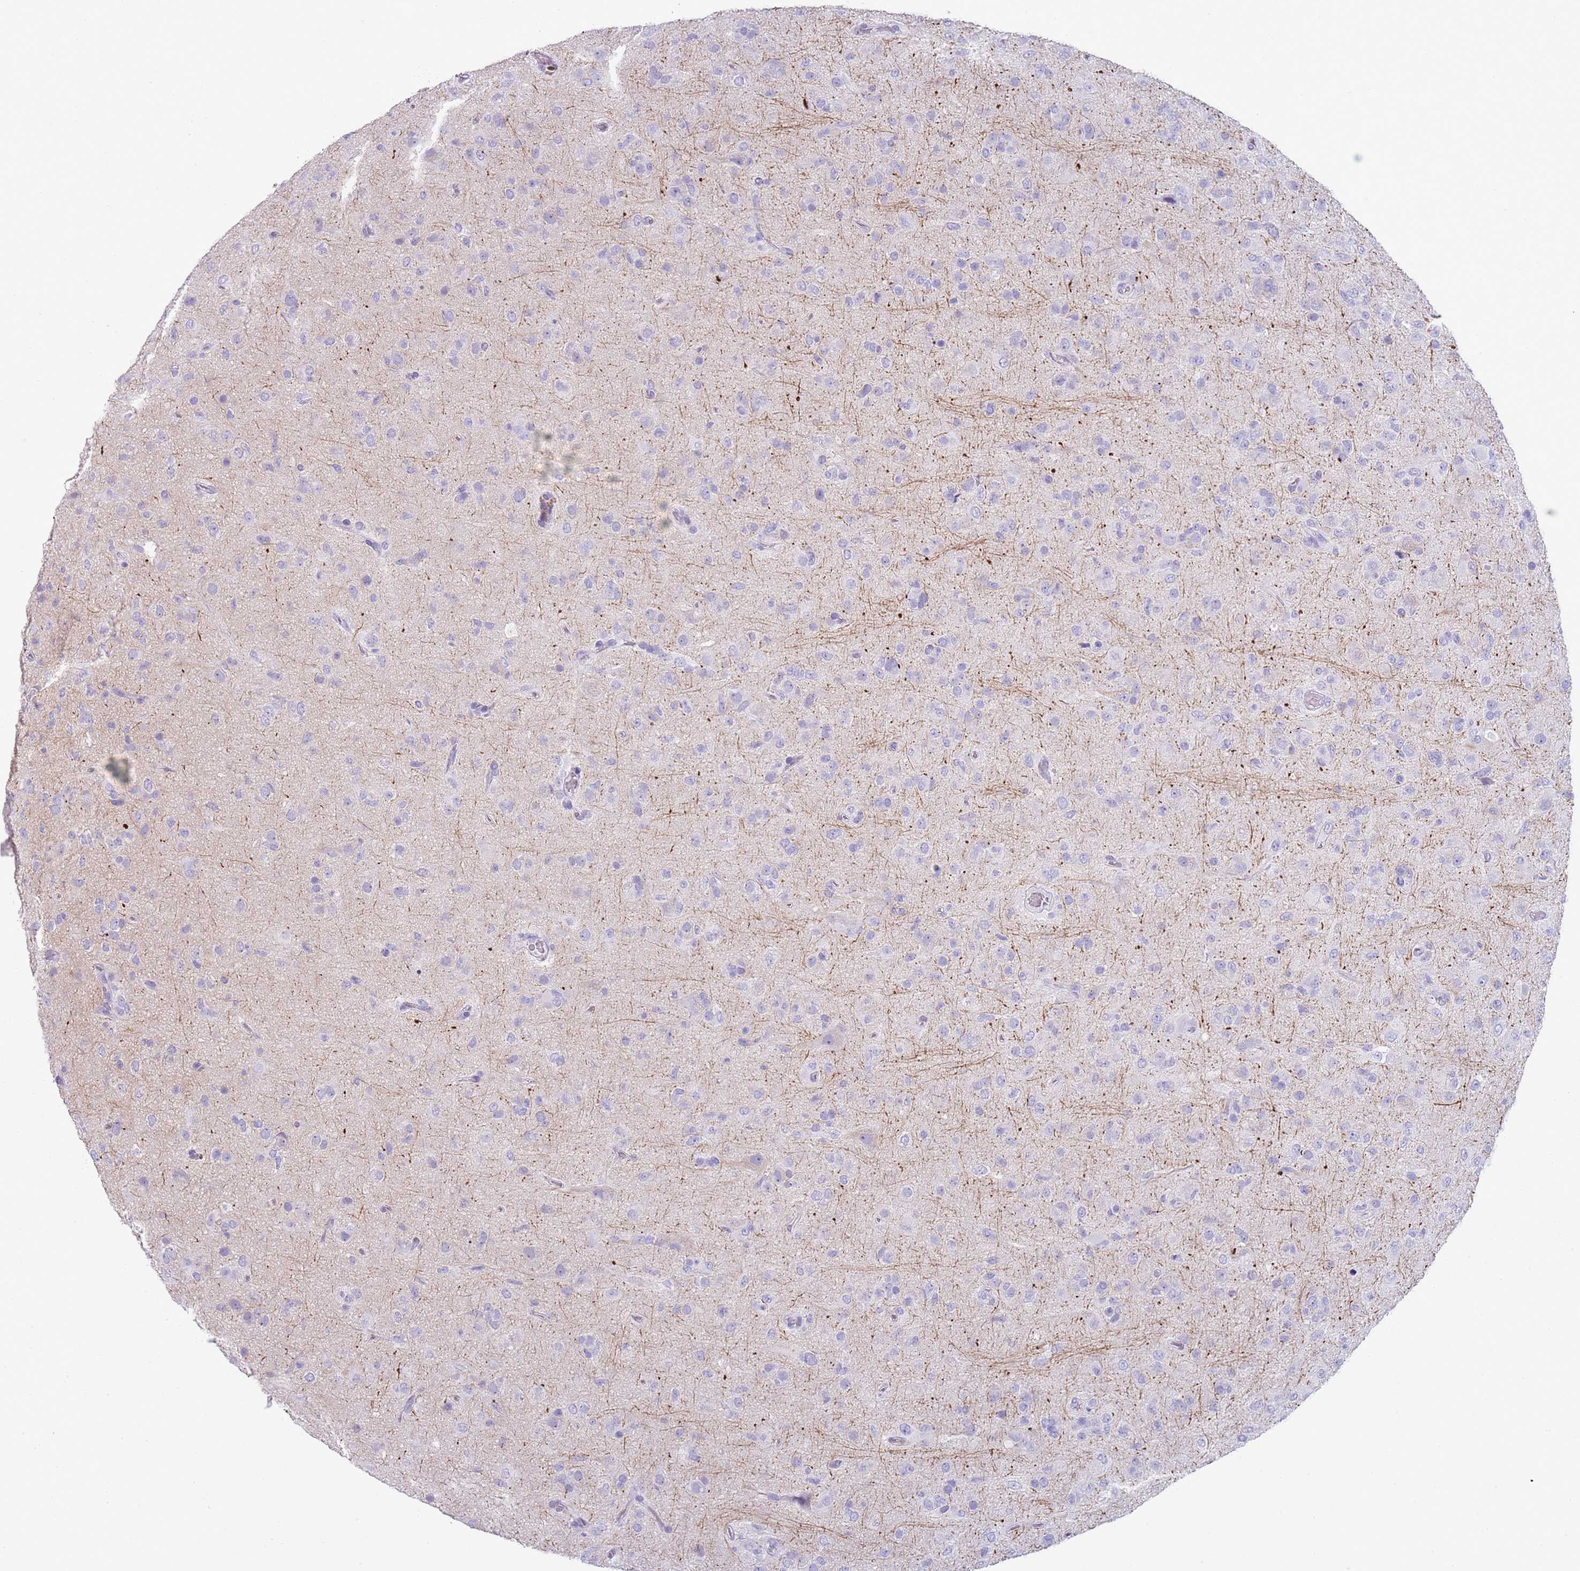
{"staining": {"intensity": "negative", "quantity": "none", "location": "none"}, "tissue": "glioma", "cell_type": "Tumor cells", "image_type": "cancer", "snomed": [{"axis": "morphology", "description": "Glioma, malignant, Low grade"}, {"axis": "topography", "description": "Brain"}], "caption": "Immunohistochemistry (IHC) of glioma displays no staining in tumor cells.", "gene": "NBPF20", "patient": {"sex": "male", "age": 65}}